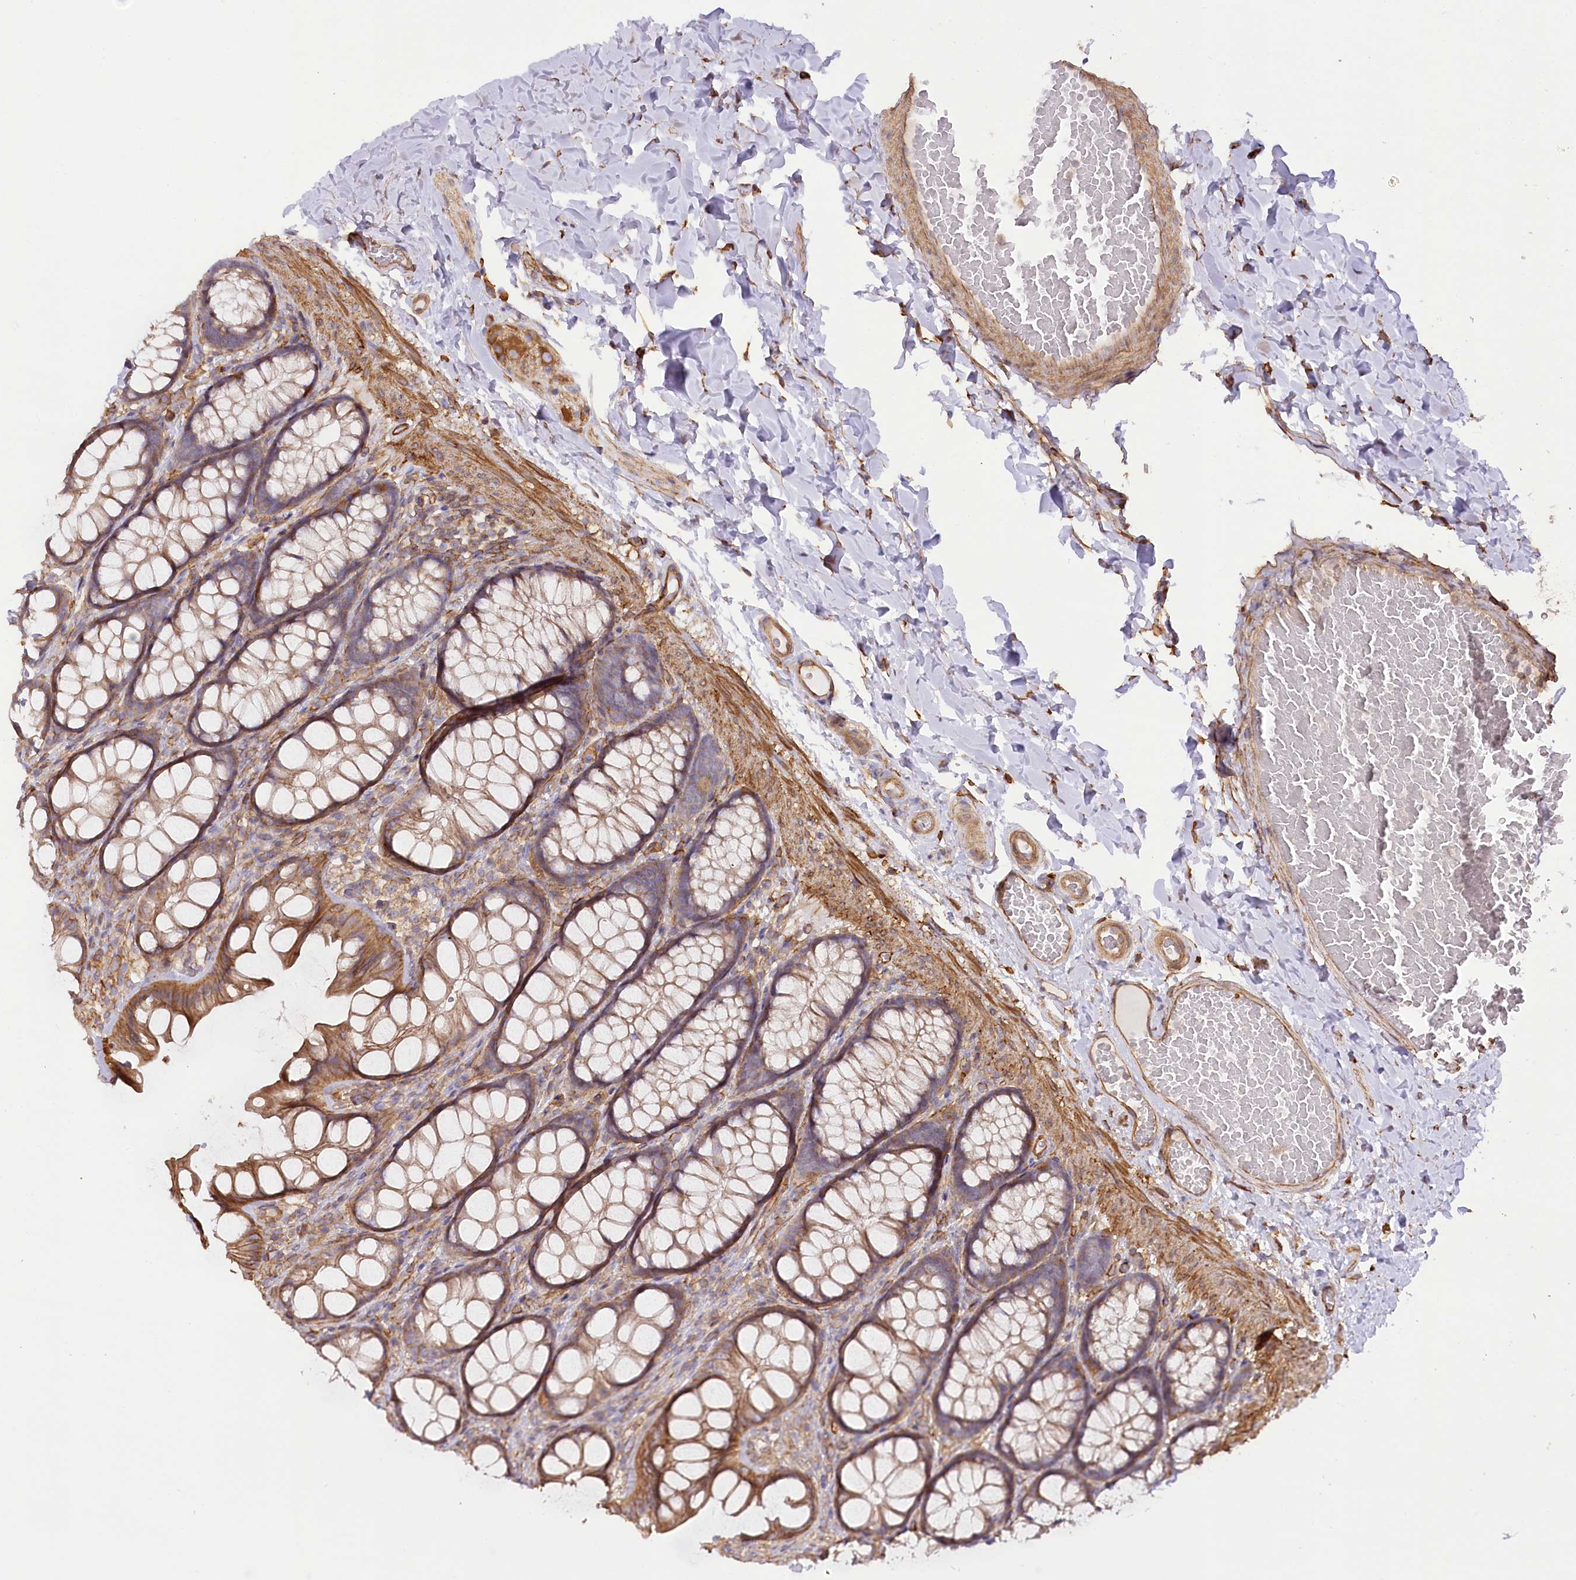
{"staining": {"intensity": "moderate", "quantity": ">75%", "location": "cytoplasmic/membranous"}, "tissue": "colon", "cell_type": "Endothelial cells", "image_type": "normal", "snomed": [{"axis": "morphology", "description": "Normal tissue, NOS"}, {"axis": "topography", "description": "Colon"}], "caption": "An immunohistochemistry (IHC) micrograph of benign tissue is shown. Protein staining in brown labels moderate cytoplasmic/membranous positivity in colon within endothelial cells.", "gene": "SYNPO2", "patient": {"sex": "male", "age": 47}}